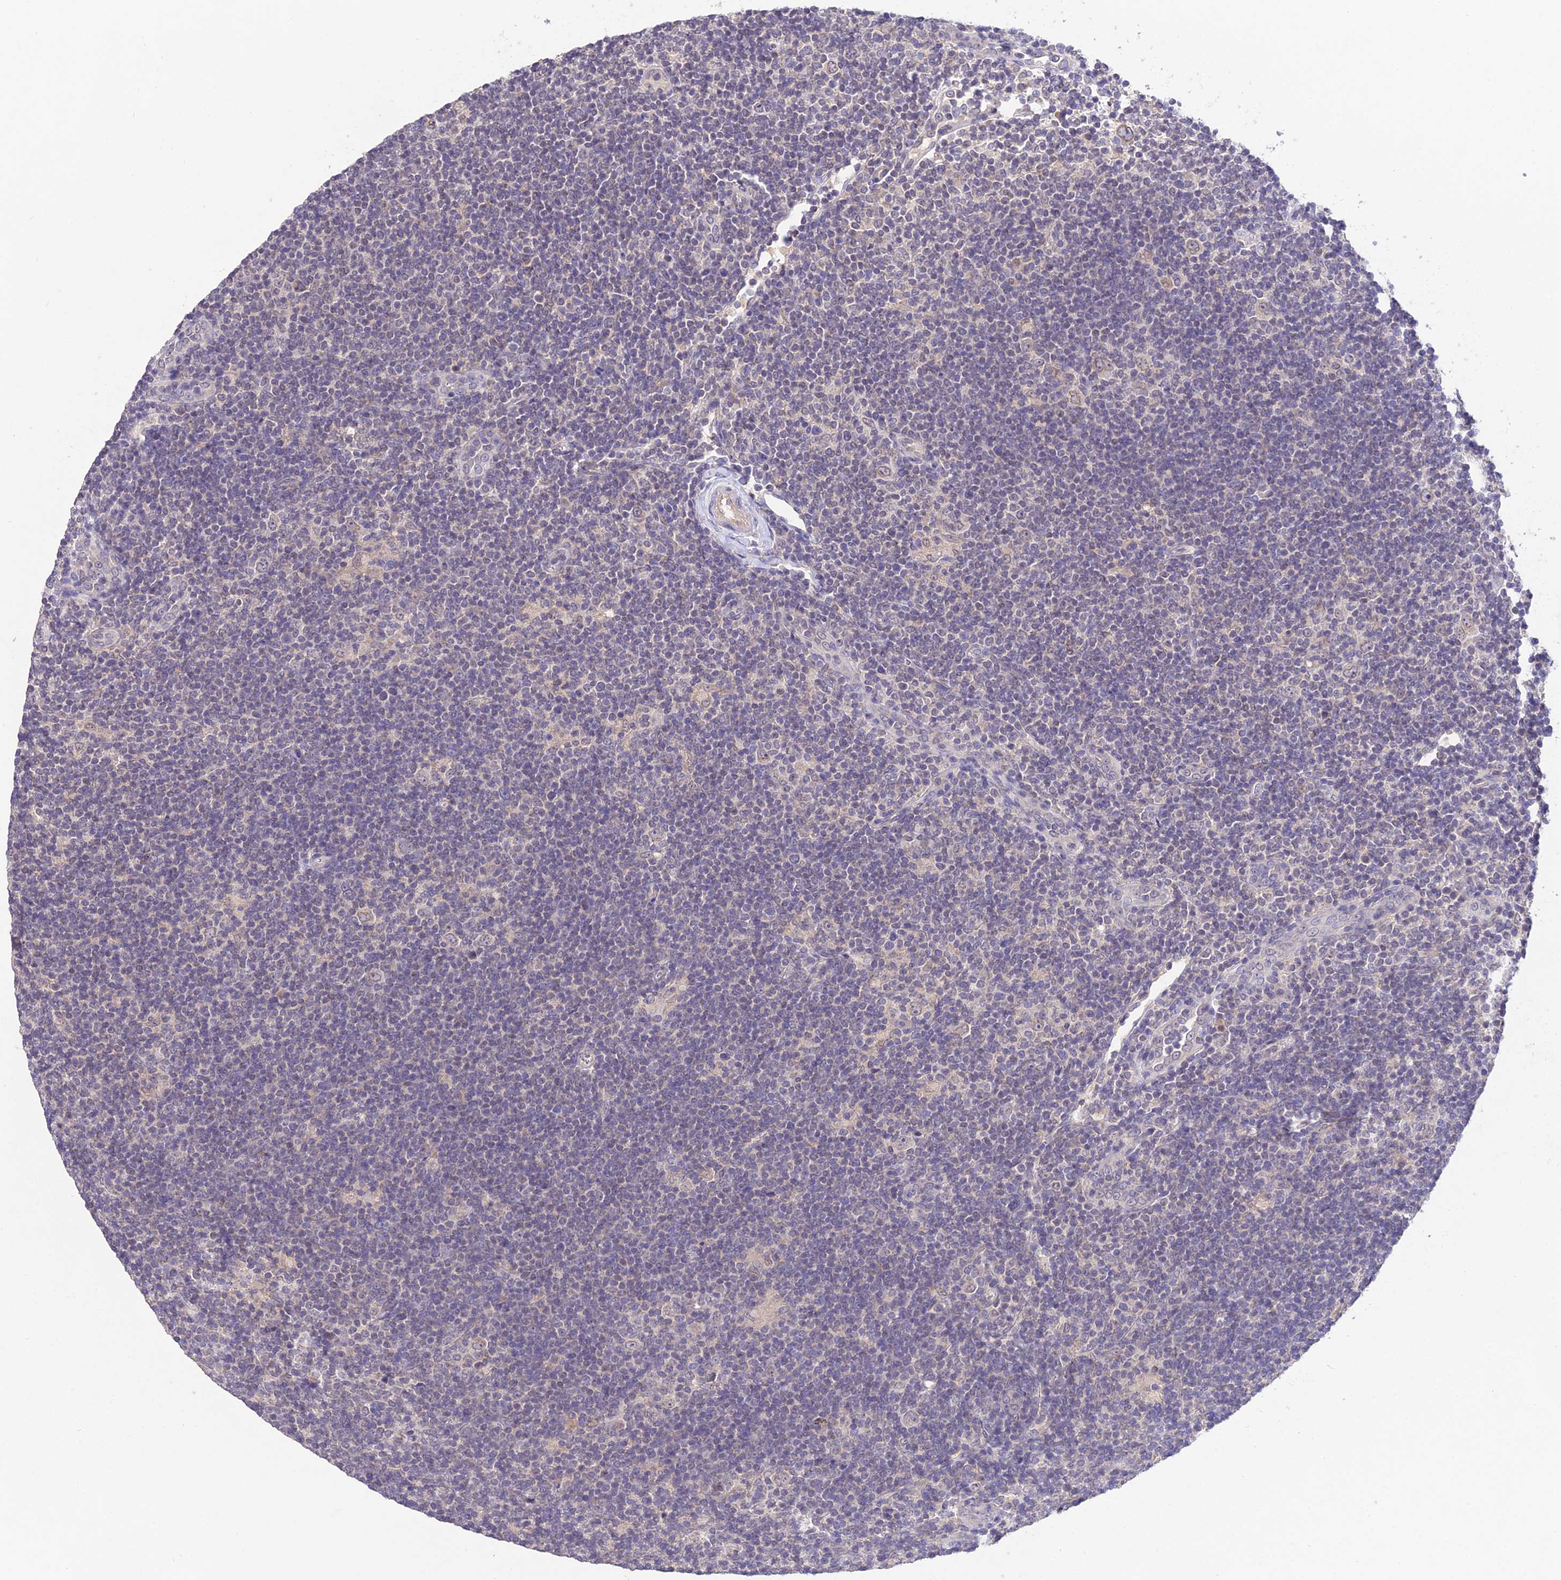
{"staining": {"intensity": "negative", "quantity": "none", "location": "none"}, "tissue": "lymphoma", "cell_type": "Tumor cells", "image_type": "cancer", "snomed": [{"axis": "morphology", "description": "Hodgkin's disease, NOS"}, {"axis": "topography", "description": "Lymph node"}], "caption": "Human lymphoma stained for a protein using IHC reveals no expression in tumor cells.", "gene": "PGK1", "patient": {"sex": "female", "age": 57}}